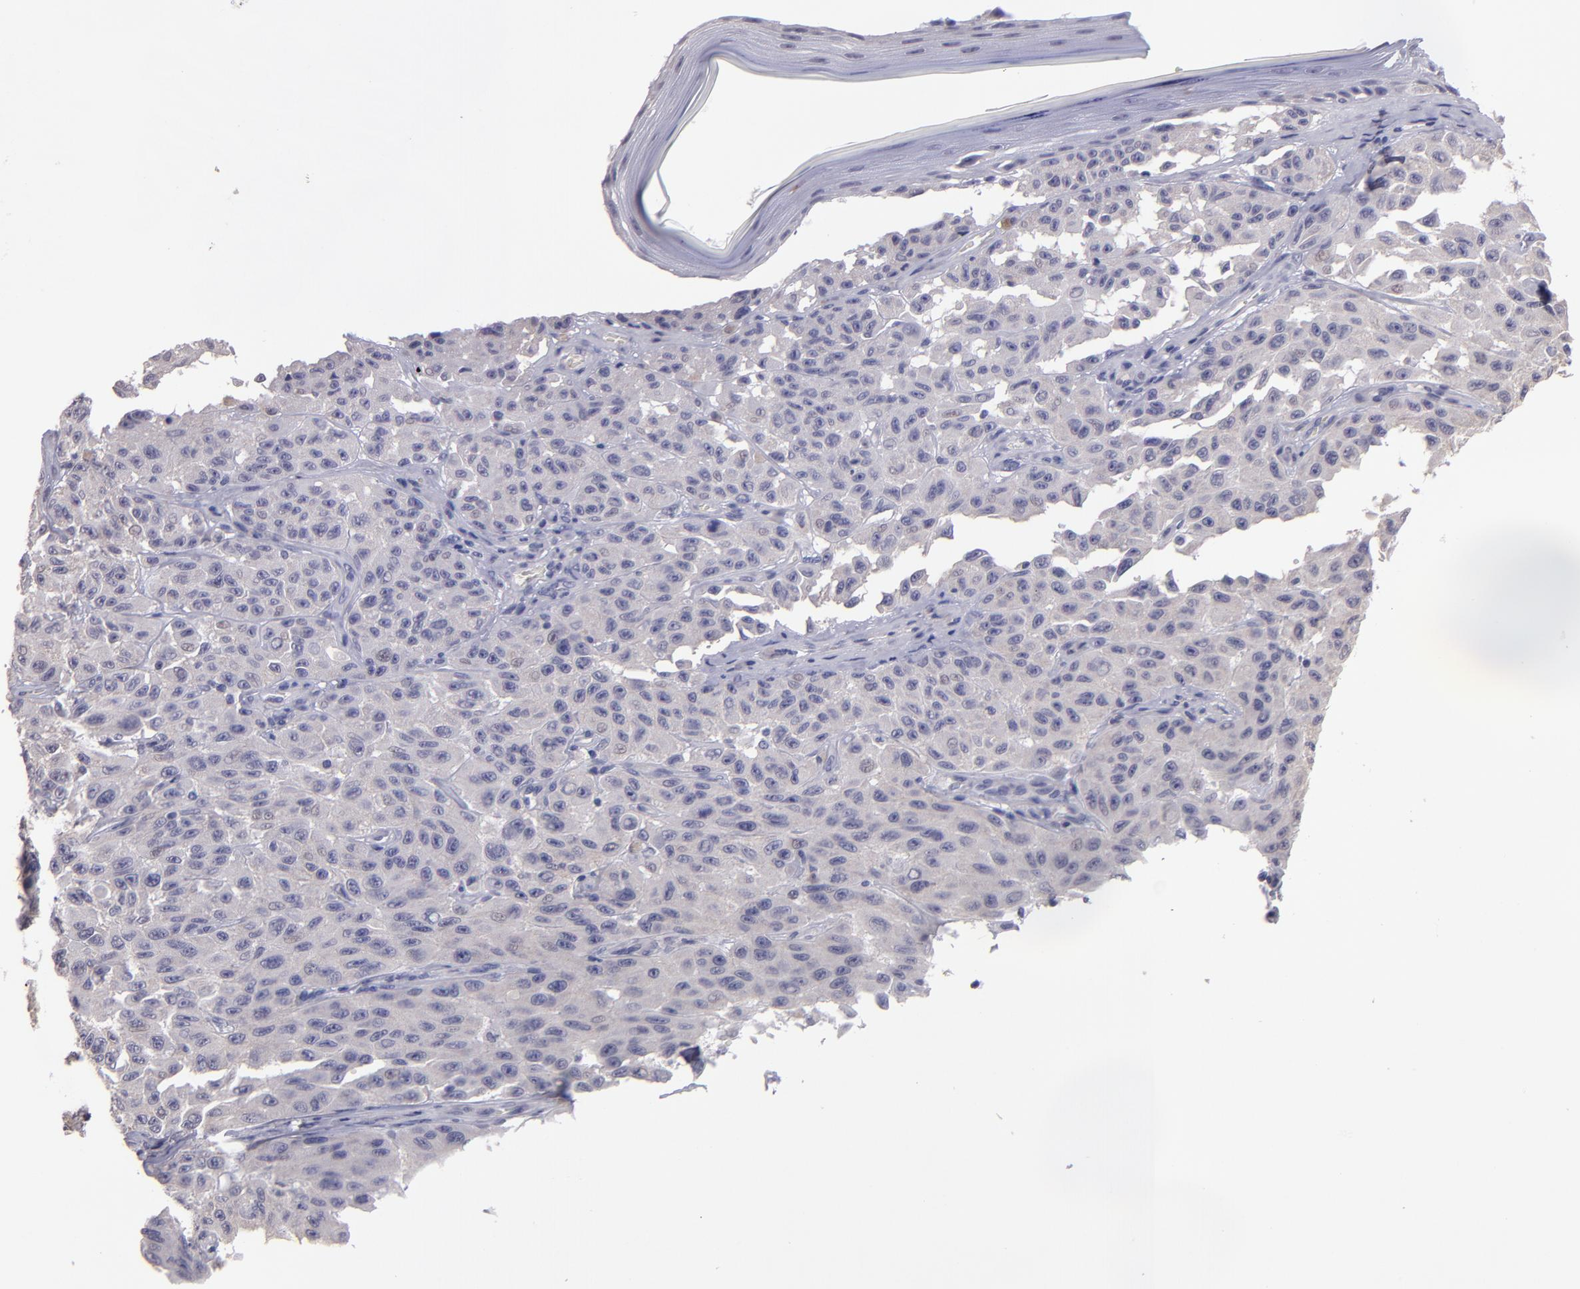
{"staining": {"intensity": "negative", "quantity": "none", "location": "none"}, "tissue": "melanoma", "cell_type": "Tumor cells", "image_type": "cancer", "snomed": [{"axis": "morphology", "description": "Malignant melanoma, NOS"}, {"axis": "topography", "description": "Skin"}], "caption": "High magnification brightfield microscopy of melanoma stained with DAB (3,3'-diaminobenzidine) (brown) and counterstained with hematoxylin (blue): tumor cells show no significant staining.", "gene": "NRXN3", "patient": {"sex": "male", "age": 30}}